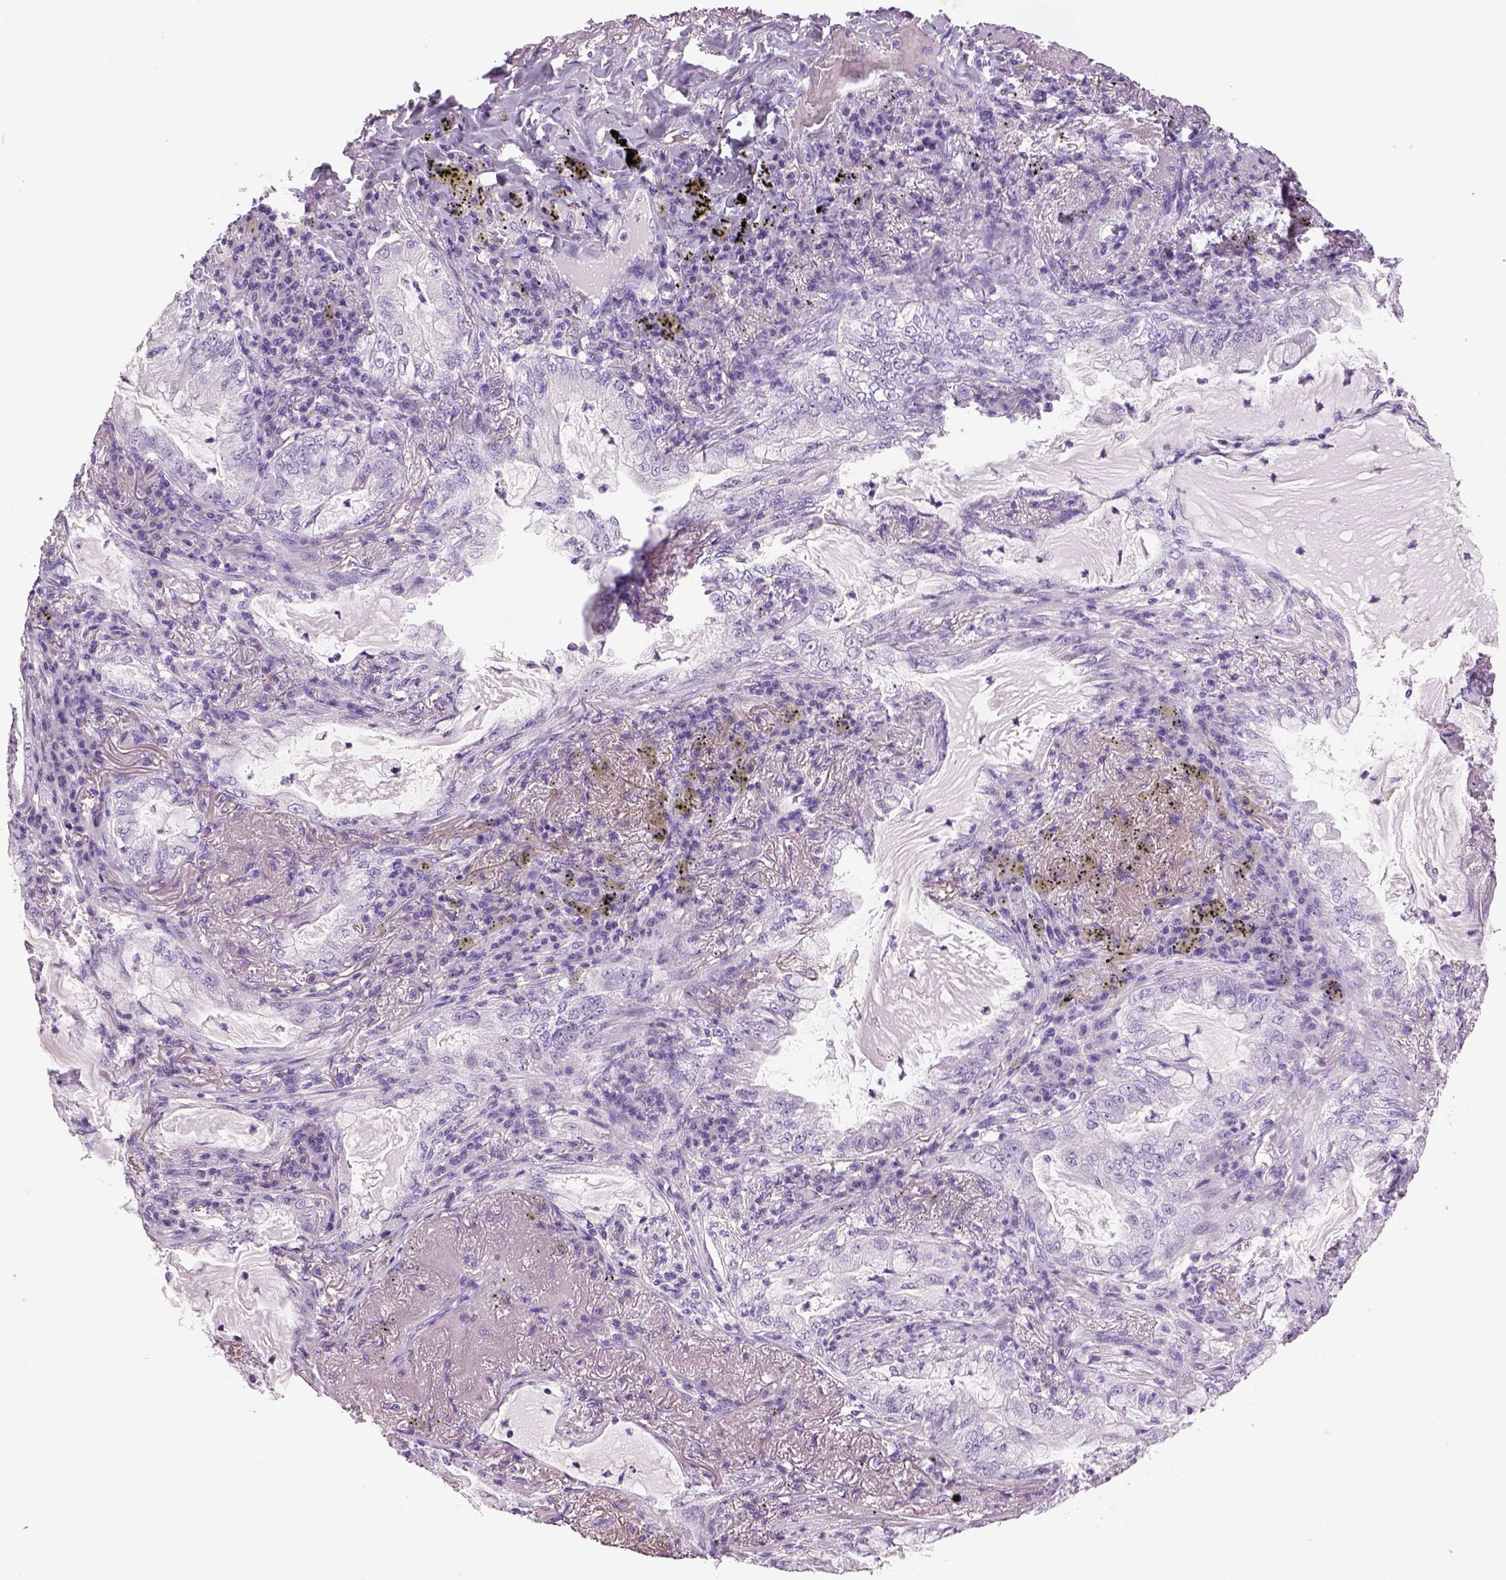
{"staining": {"intensity": "negative", "quantity": "none", "location": "none"}, "tissue": "lung cancer", "cell_type": "Tumor cells", "image_type": "cancer", "snomed": [{"axis": "morphology", "description": "Adenocarcinoma, NOS"}, {"axis": "topography", "description": "Lung"}], "caption": "High power microscopy photomicrograph of an IHC micrograph of adenocarcinoma (lung), revealing no significant staining in tumor cells.", "gene": "NECAB2", "patient": {"sex": "female", "age": 73}}